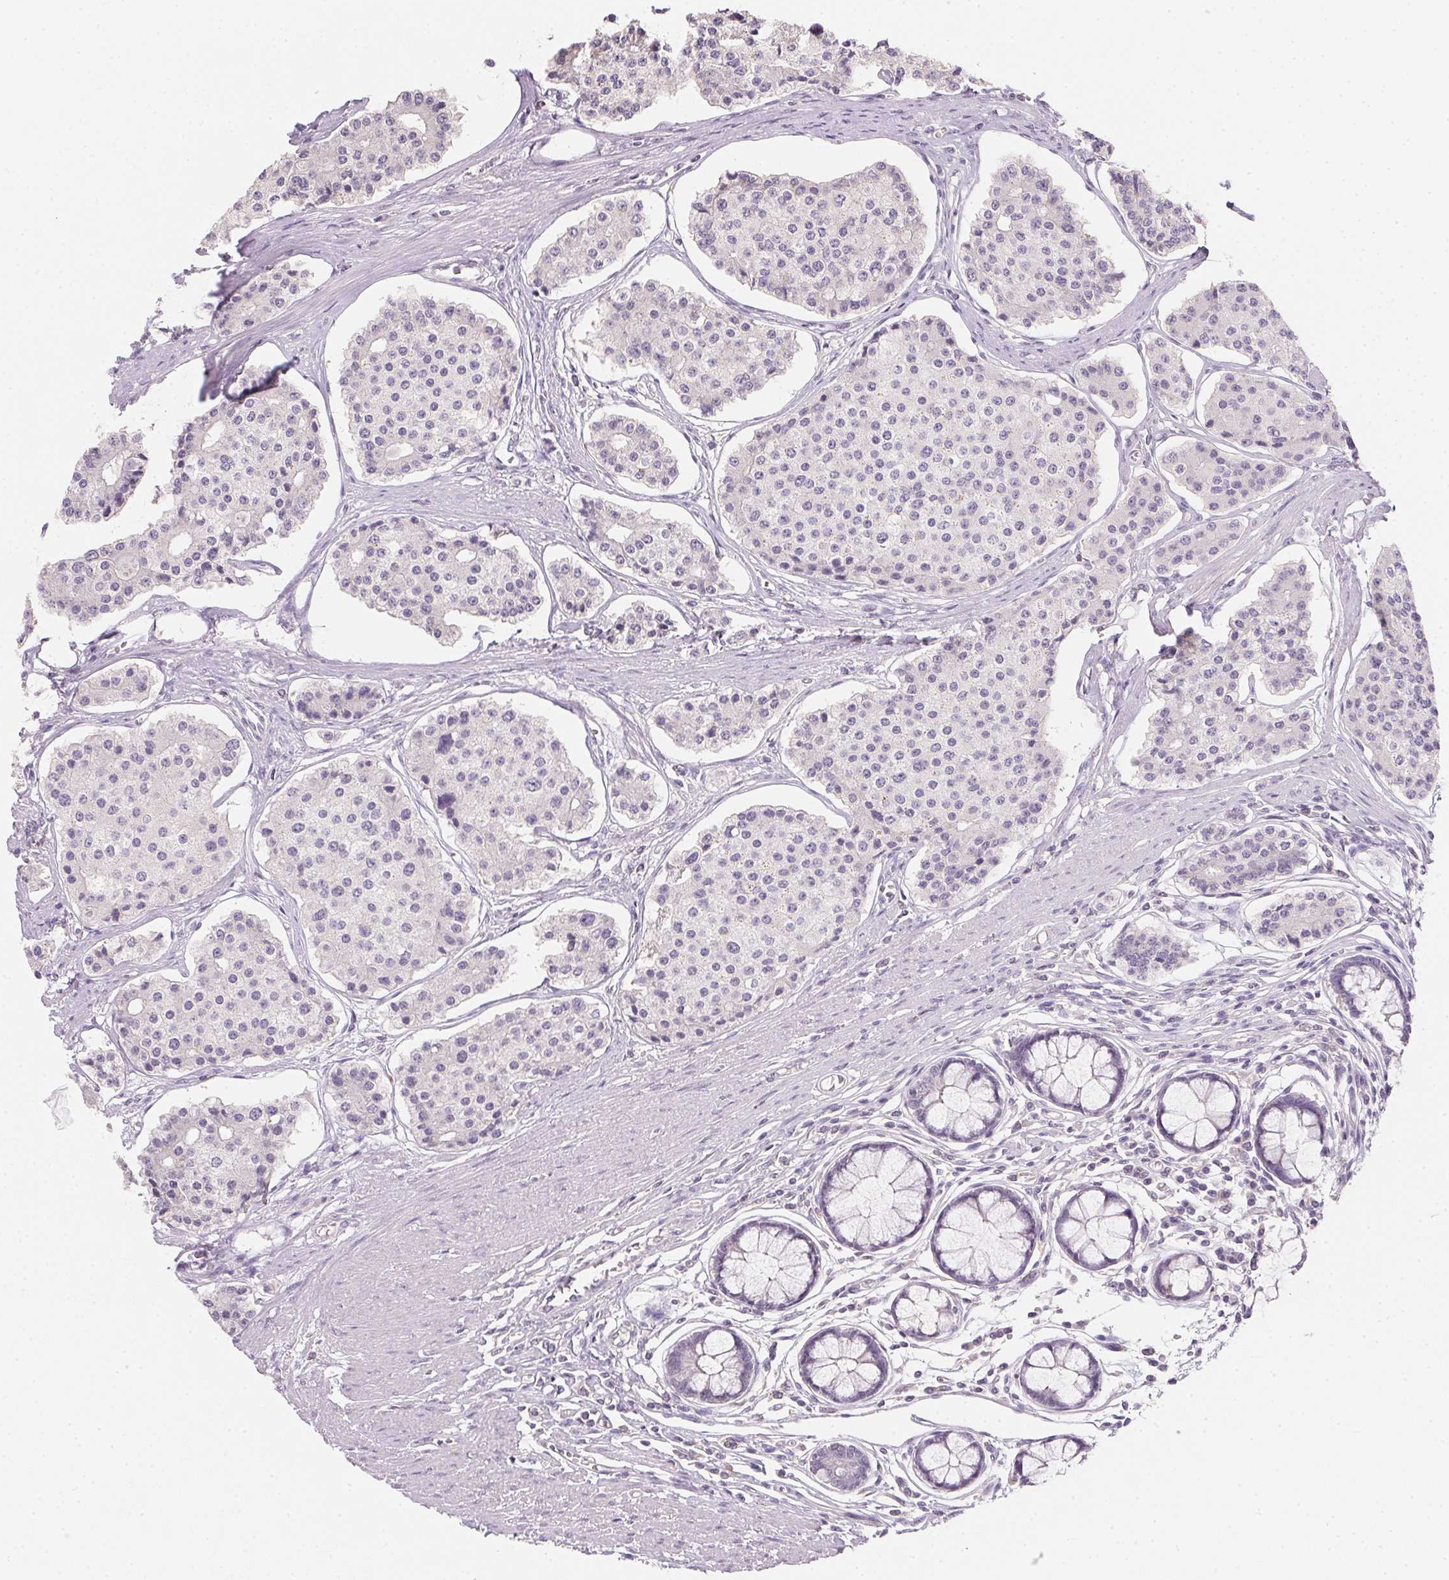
{"staining": {"intensity": "negative", "quantity": "none", "location": "none"}, "tissue": "carcinoid", "cell_type": "Tumor cells", "image_type": "cancer", "snomed": [{"axis": "morphology", "description": "Carcinoid, malignant, NOS"}, {"axis": "topography", "description": "Small intestine"}], "caption": "A micrograph of human carcinoid (malignant) is negative for staining in tumor cells.", "gene": "ZBBX", "patient": {"sex": "female", "age": 65}}